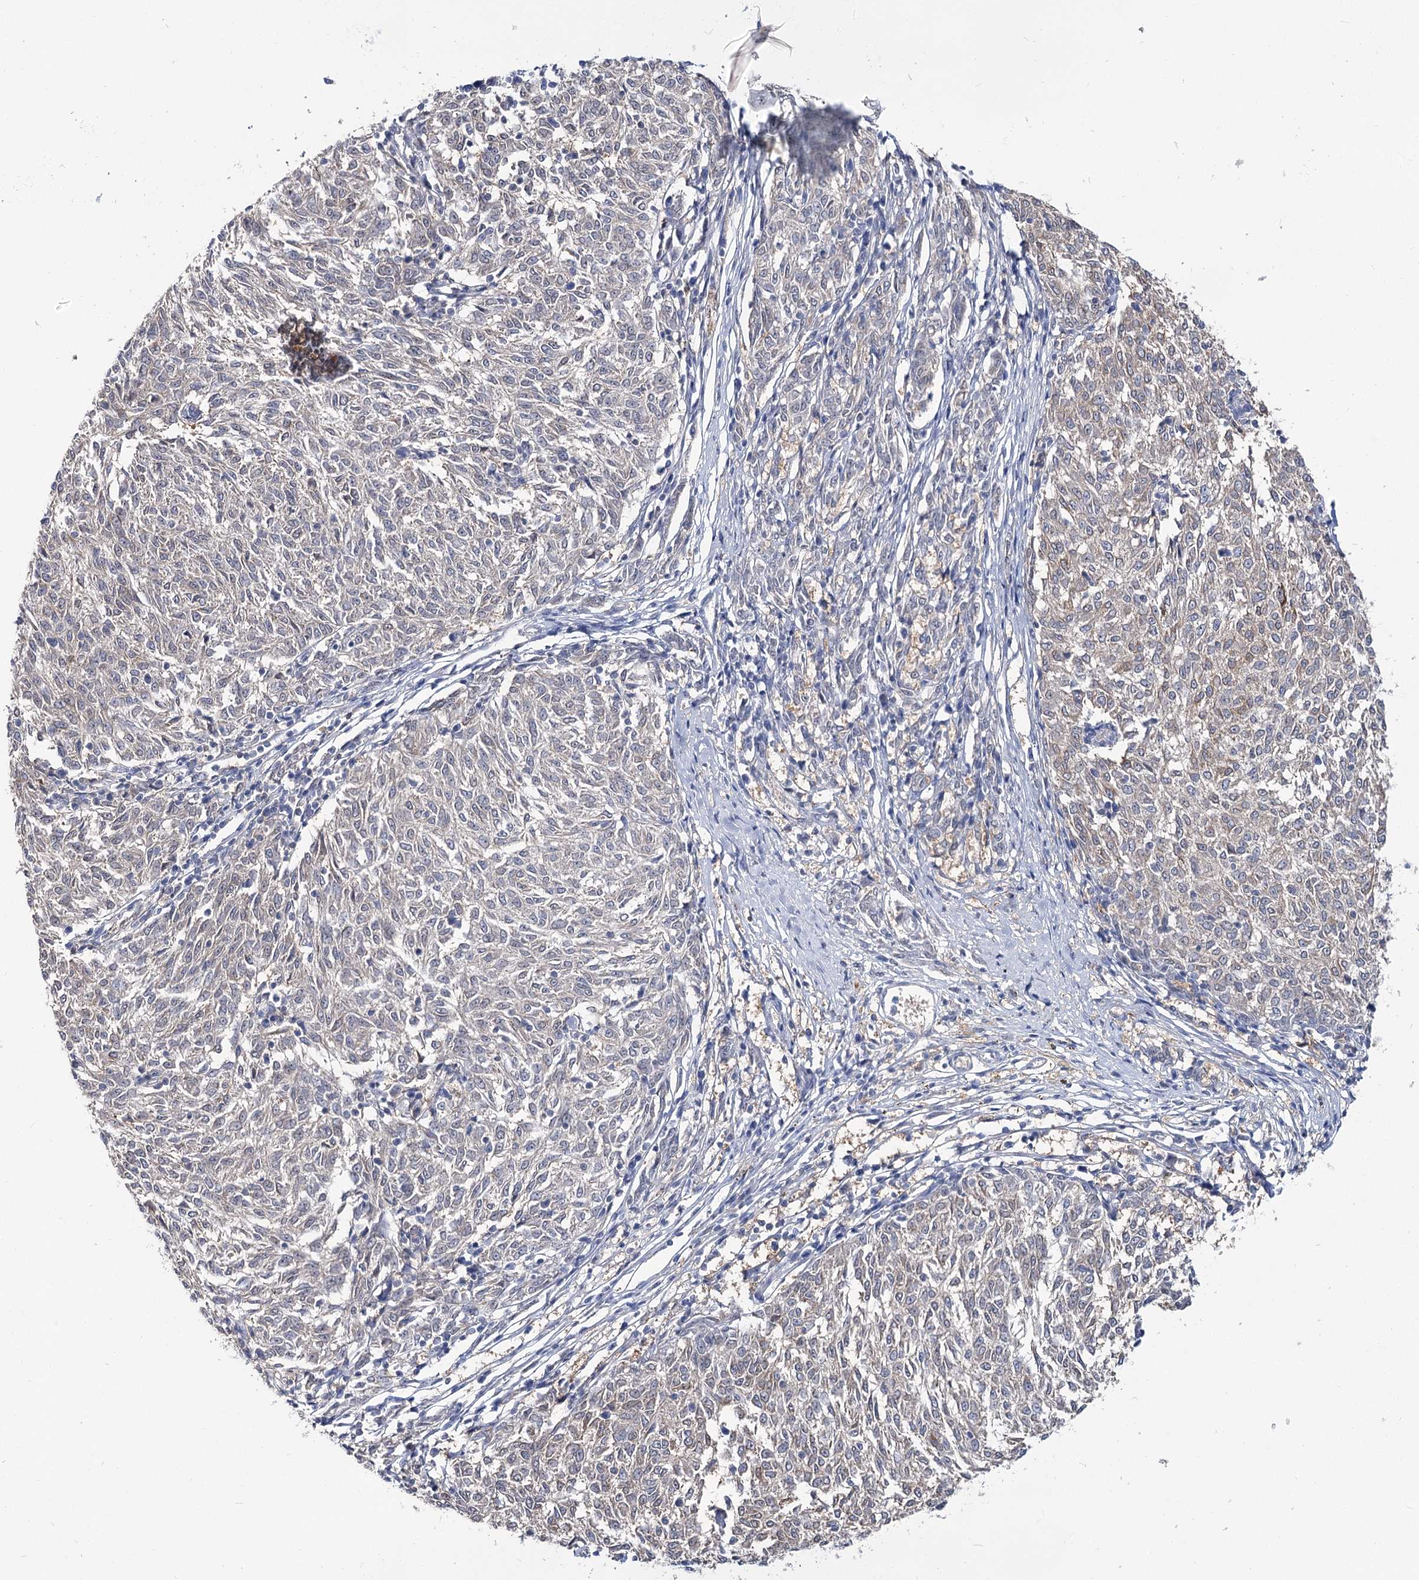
{"staining": {"intensity": "negative", "quantity": "none", "location": "none"}, "tissue": "melanoma", "cell_type": "Tumor cells", "image_type": "cancer", "snomed": [{"axis": "morphology", "description": "Malignant melanoma, NOS"}, {"axis": "topography", "description": "Skin"}], "caption": "Immunohistochemical staining of malignant melanoma shows no significant expression in tumor cells.", "gene": "UGP2", "patient": {"sex": "female", "age": 72}}